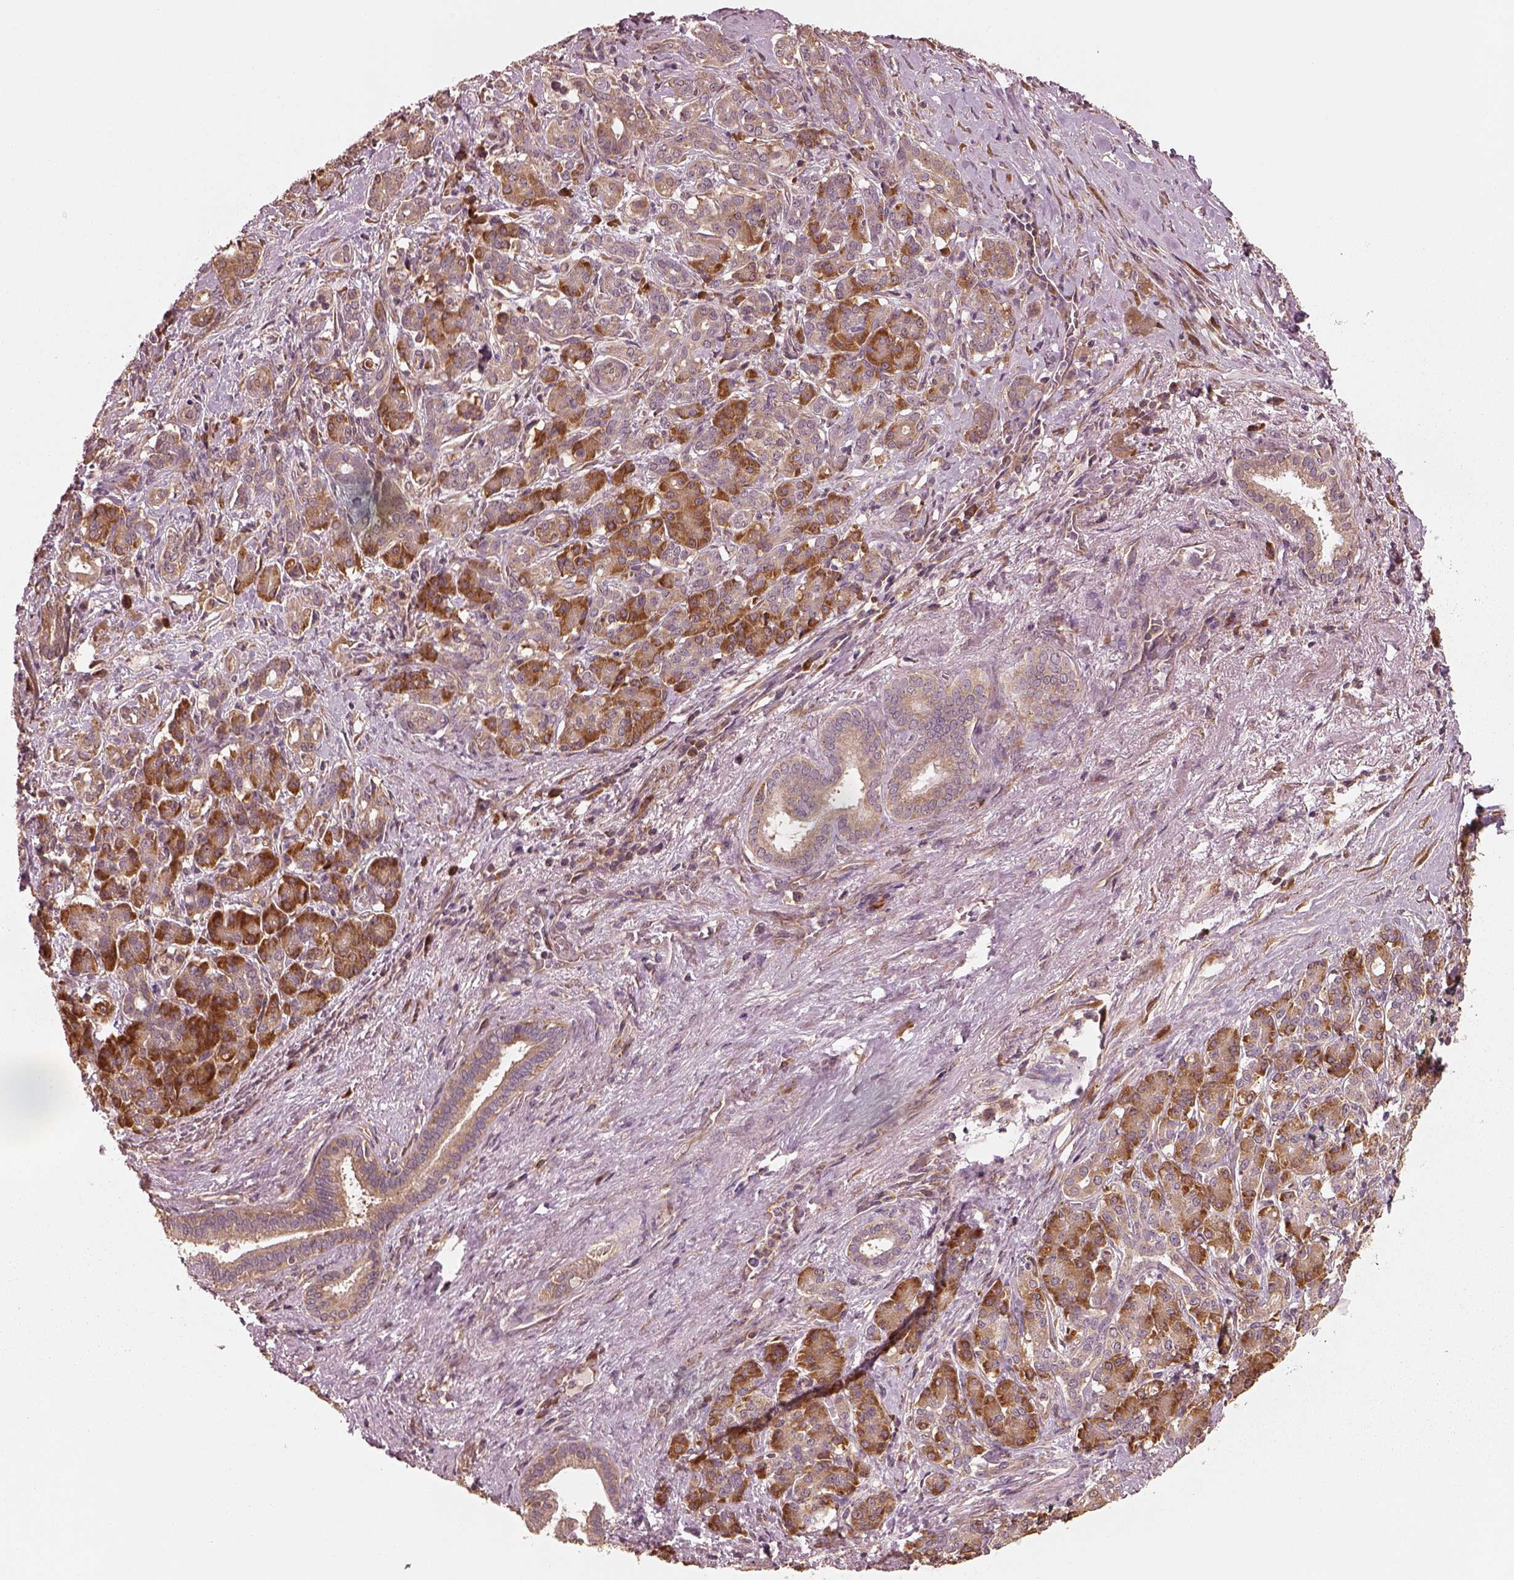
{"staining": {"intensity": "weak", "quantity": ">75%", "location": "cytoplasmic/membranous"}, "tissue": "pancreatic cancer", "cell_type": "Tumor cells", "image_type": "cancer", "snomed": [{"axis": "morphology", "description": "Normal tissue, NOS"}, {"axis": "morphology", "description": "Inflammation, NOS"}, {"axis": "morphology", "description": "Adenocarcinoma, NOS"}, {"axis": "topography", "description": "Pancreas"}], "caption": "An image of human pancreatic cancer (adenocarcinoma) stained for a protein exhibits weak cytoplasmic/membranous brown staining in tumor cells. Using DAB (brown) and hematoxylin (blue) stains, captured at high magnification using brightfield microscopy.", "gene": "RPS5", "patient": {"sex": "male", "age": 57}}